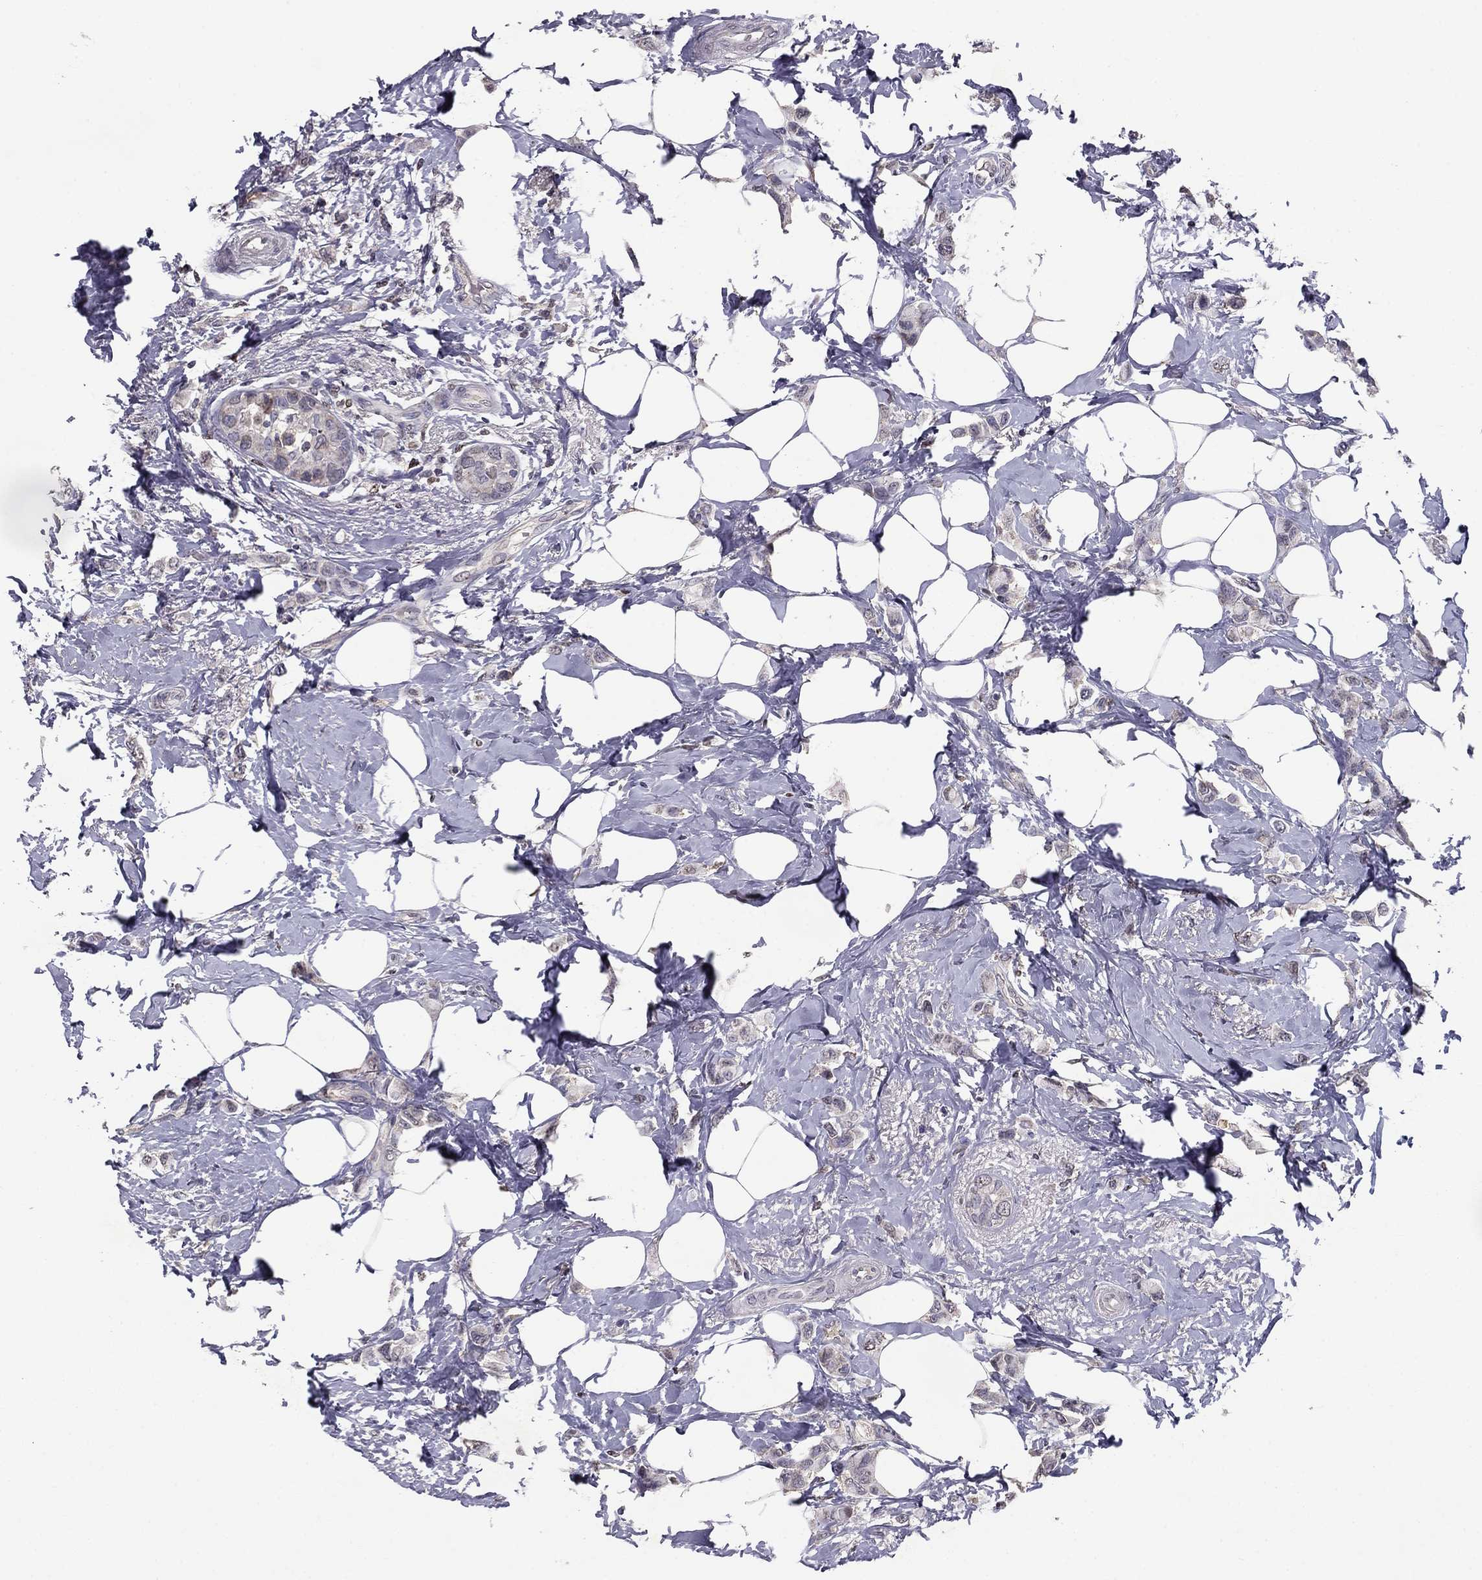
{"staining": {"intensity": "negative", "quantity": "none", "location": "none"}, "tissue": "breast cancer", "cell_type": "Tumor cells", "image_type": "cancer", "snomed": [{"axis": "morphology", "description": "Lobular carcinoma"}, {"axis": "topography", "description": "Breast"}], "caption": "This histopathology image is of breast cancer stained with IHC to label a protein in brown with the nuclei are counter-stained blue. There is no expression in tumor cells.", "gene": "HCN1", "patient": {"sex": "female", "age": 66}}